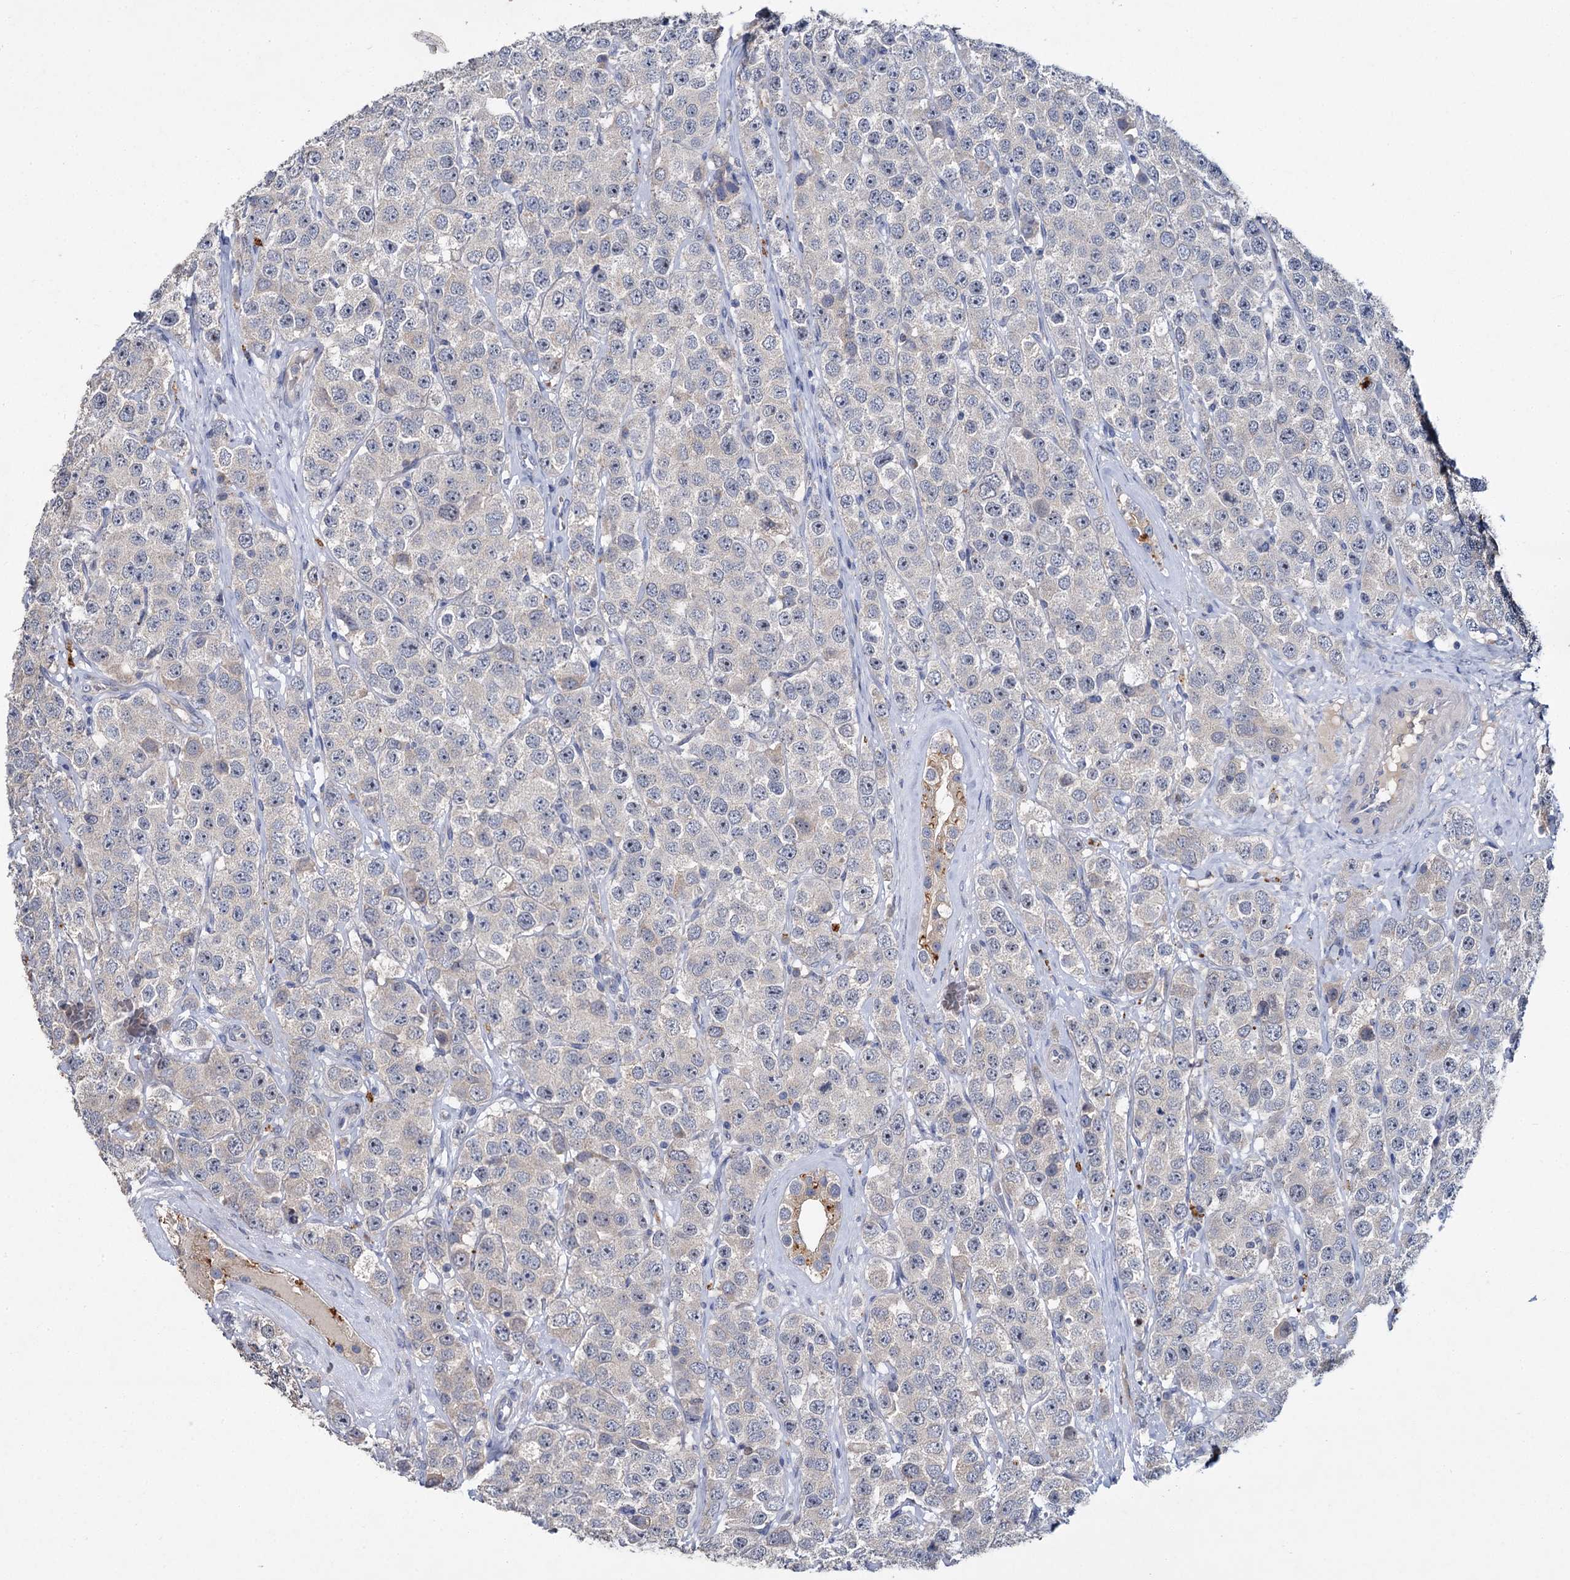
{"staining": {"intensity": "negative", "quantity": "none", "location": "none"}, "tissue": "testis cancer", "cell_type": "Tumor cells", "image_type": "cancer", "snomed": [{"axis": "morphology", "description": "Seminoma, NOS"}, {"axis": "topography", "description": "Testis"}], "caption": "A photomicrograph of seminoma (testis) stained for a protein reveals no brown staining in tumor cells.", "gene": "ATP9A", "patient": {"sex": "male", "age": 28}}